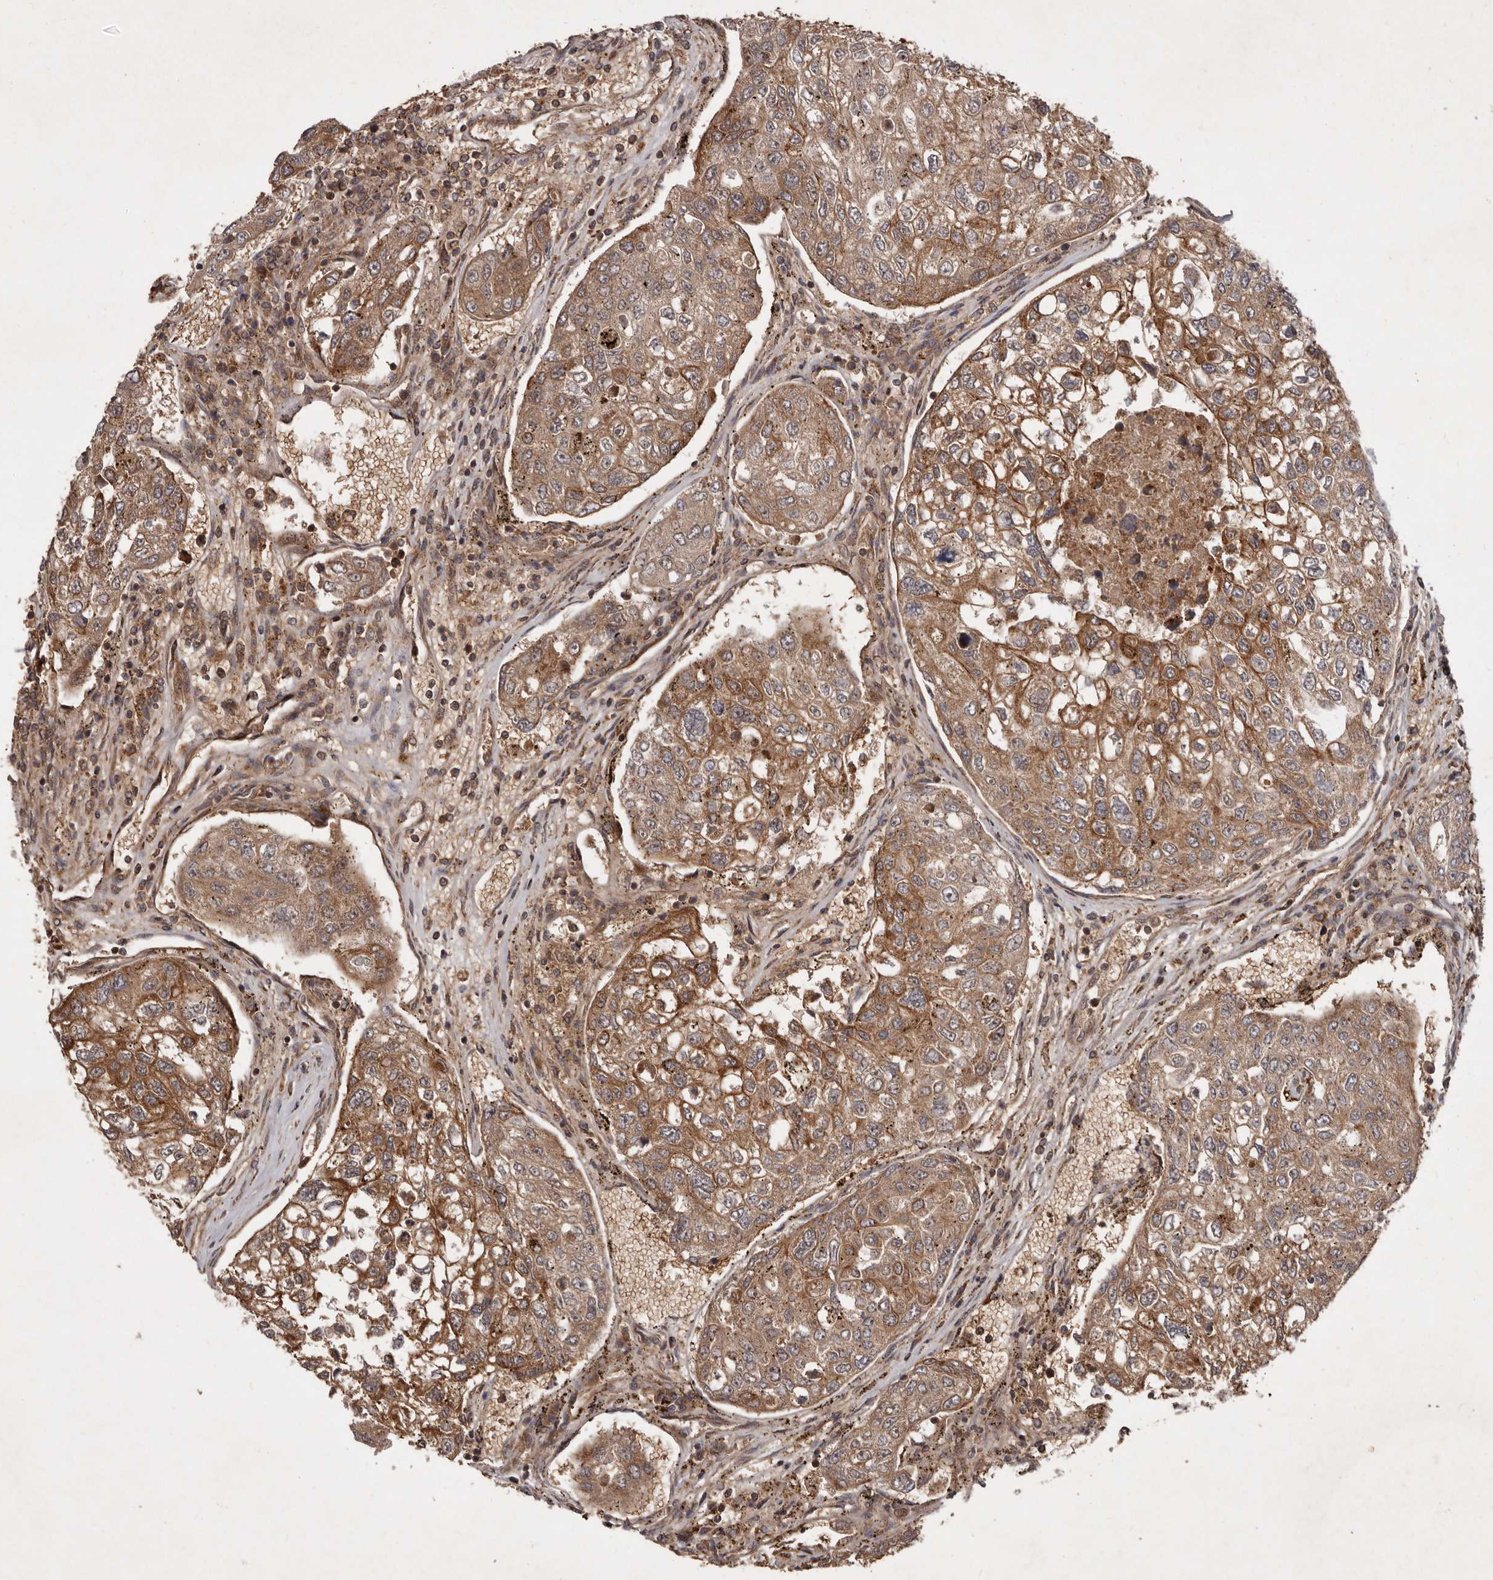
{"staining": {"intensity": "moderate", "quantity": ">75%", "location": "cytoplasmic/membranous"}, "tissue": "urothelial cancer", "cell_type": "Tumor cells", "image_type": "cancer", "snomed": [{"axis": "morphology", "description": "Urothelial carcinoma, High grade"}, {"axis": "topography", "description": "Lymph node"}, {"axis": "topography", "description": "Urinary bladder"}], "caption": "Protein staining shows moderate cytoplasmic/membranous positivity in approximately >75% of tumor cells in urothelial cancer.", "gene": "STK36", "patient": {"sex": "male", "age": 51}}